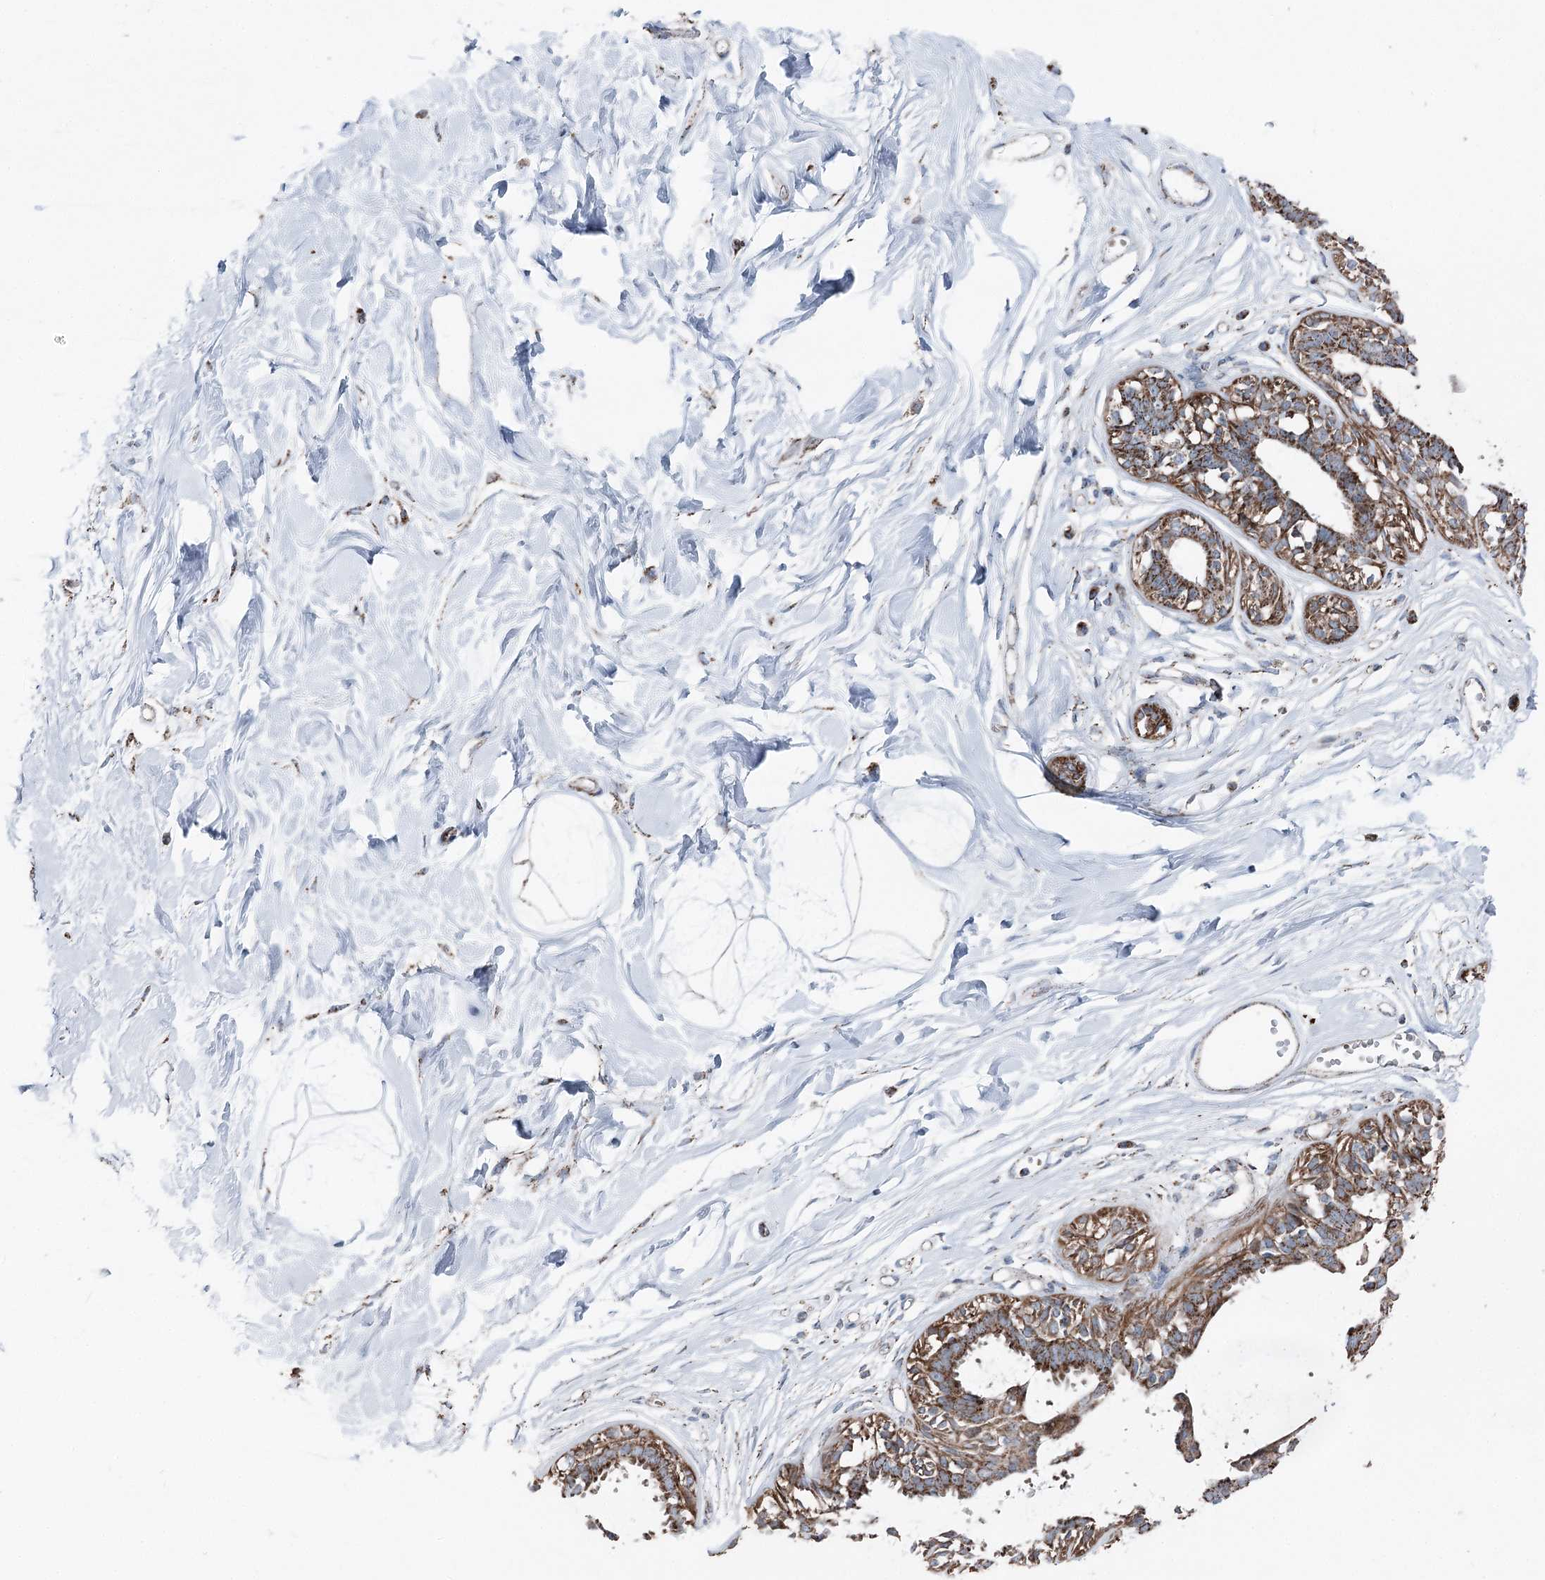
{"staining": {"intensity": "negative", "quantity": "none", "location": "none"}, "tissue": "breast", "cell_type": "Adipocytes", "image_type": "normal", "snomed": [{"axis": "morphology", "description": "Normal tissue, NOS"}, {"axis": "topography", "description": "Breast"}], "caption": "There is no significant expression in adipocytes of breast. The staining is performed using DAB brown chromogen with nuclei counter-stained in using hematoxylin.", "gene": "UCN3", "patient": {"sex": "female", "age": 45}}